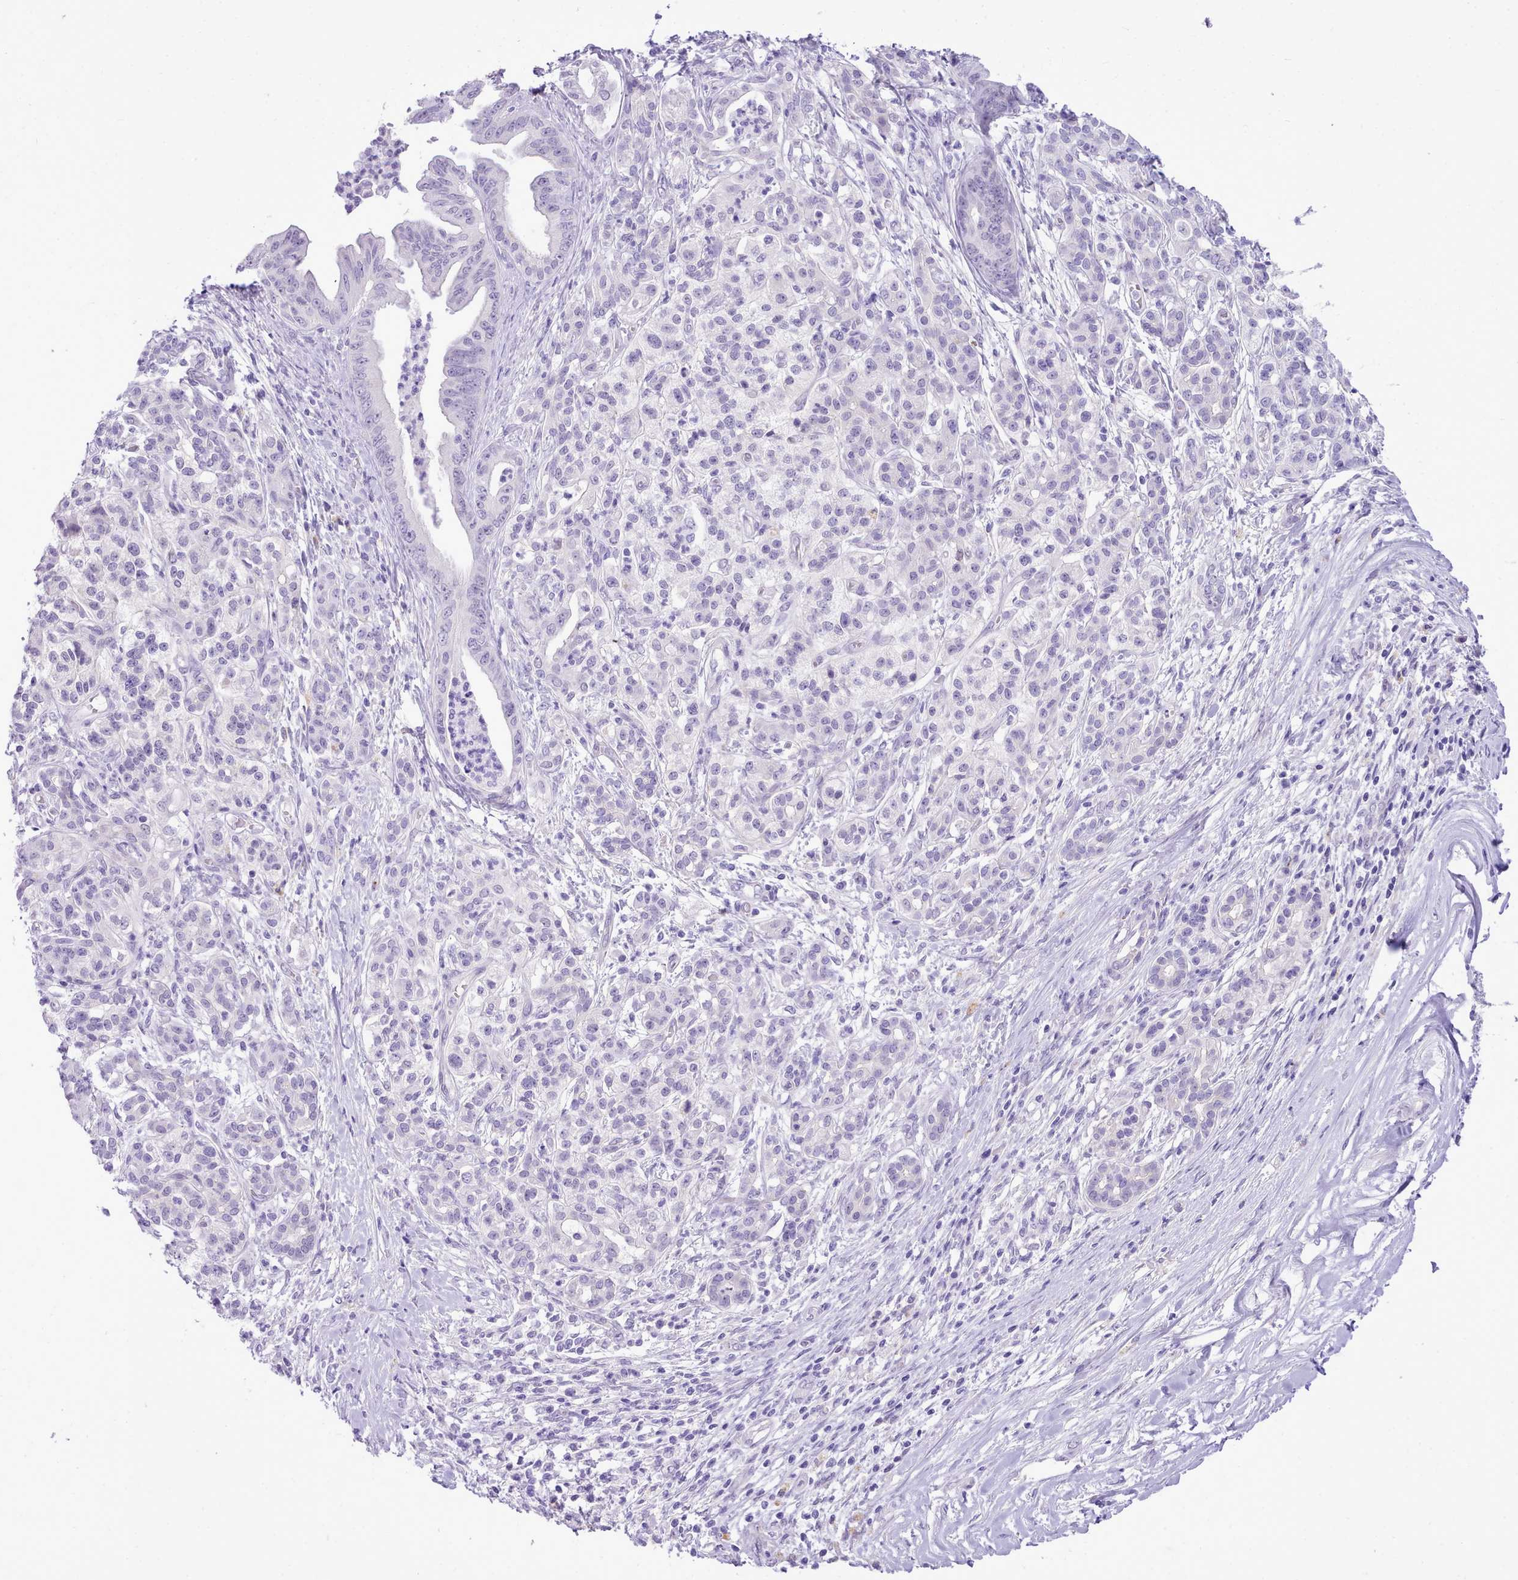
{"staining": {"intensity": "negative", "quantity": "none", "location": "none"}, "tissue": "pancreatic cancer", "cell_type": "Tumor cells", "image_type": "cancer", "snomed": [{"axis": "morphology", "description": "Adenocarcinoma, NOS"}, {"axis": "topography", "description": "Pancreas"}], "caption": "Tumor cells show no significant protein staining in pancreatic adenocarcinoma. Brightfield microscopy of IHC stained with DAB (3,3'-diaminobenzidine) (brown) and hematoxylin (blue), captured at high magnification.", "gene": "LRRC37A", "patient": {"sex": "male", "age": 58}}